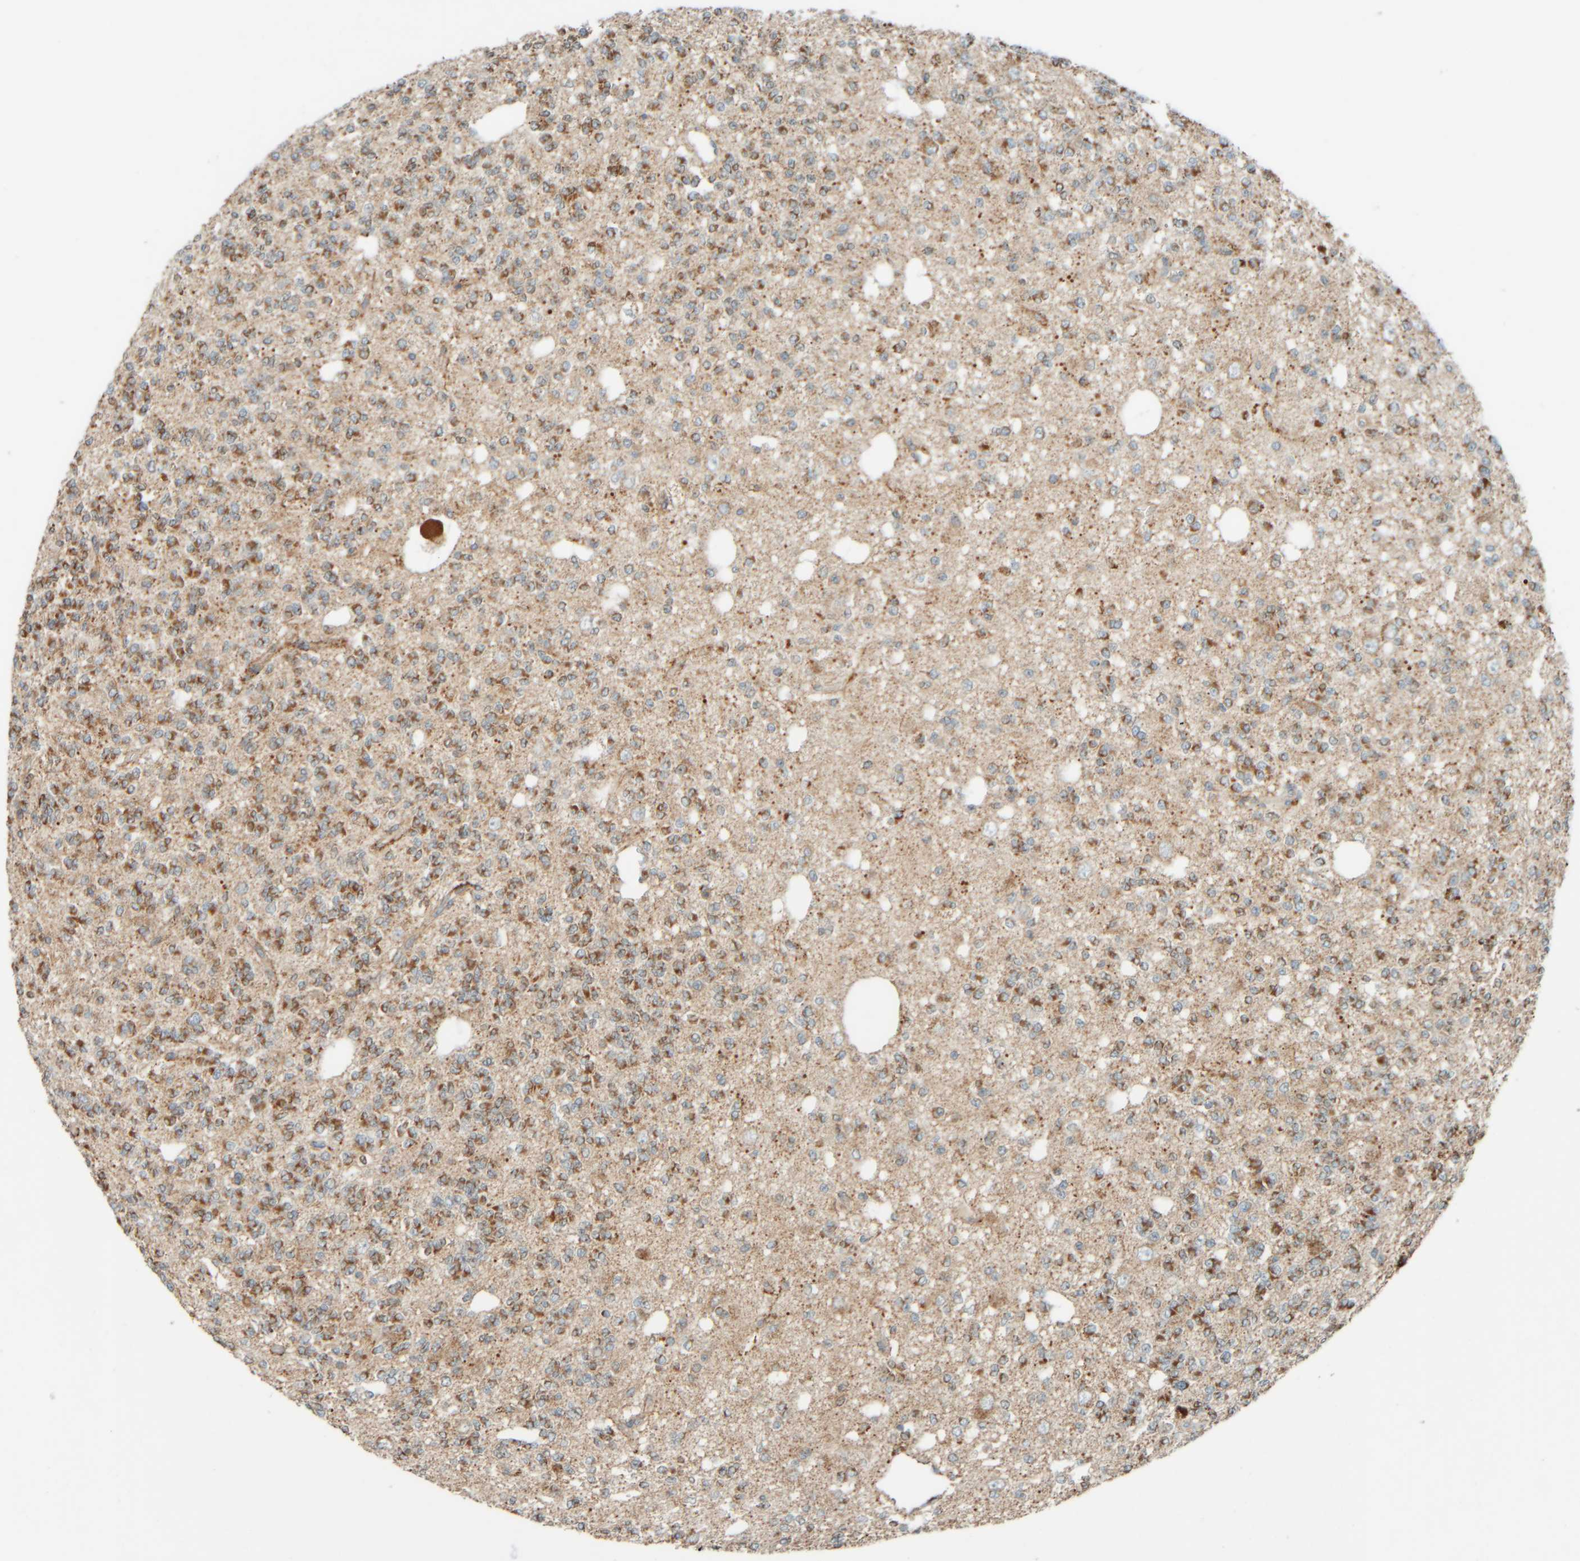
{"staining": {"intensity": "moderate", "quantity": ">75%", "location": "cytoplasmic/membranous"}, "tissue": "glioma", "cell_type": "Tumor cells", "image_type": "cancer", "snomed": [{"axis": "morphology", "description": "Glioma, malignant, Low grade"}, {"axis": "topography", "description": "Brain"}], "caption": "Protein staining exhibits moderate cytoplasmic/membranous expression in approximately >75% of tumor cells in low-grade glioma (malignant).", "gene": "SPAG5", "patient": {"sex": "male", "age": 38}}